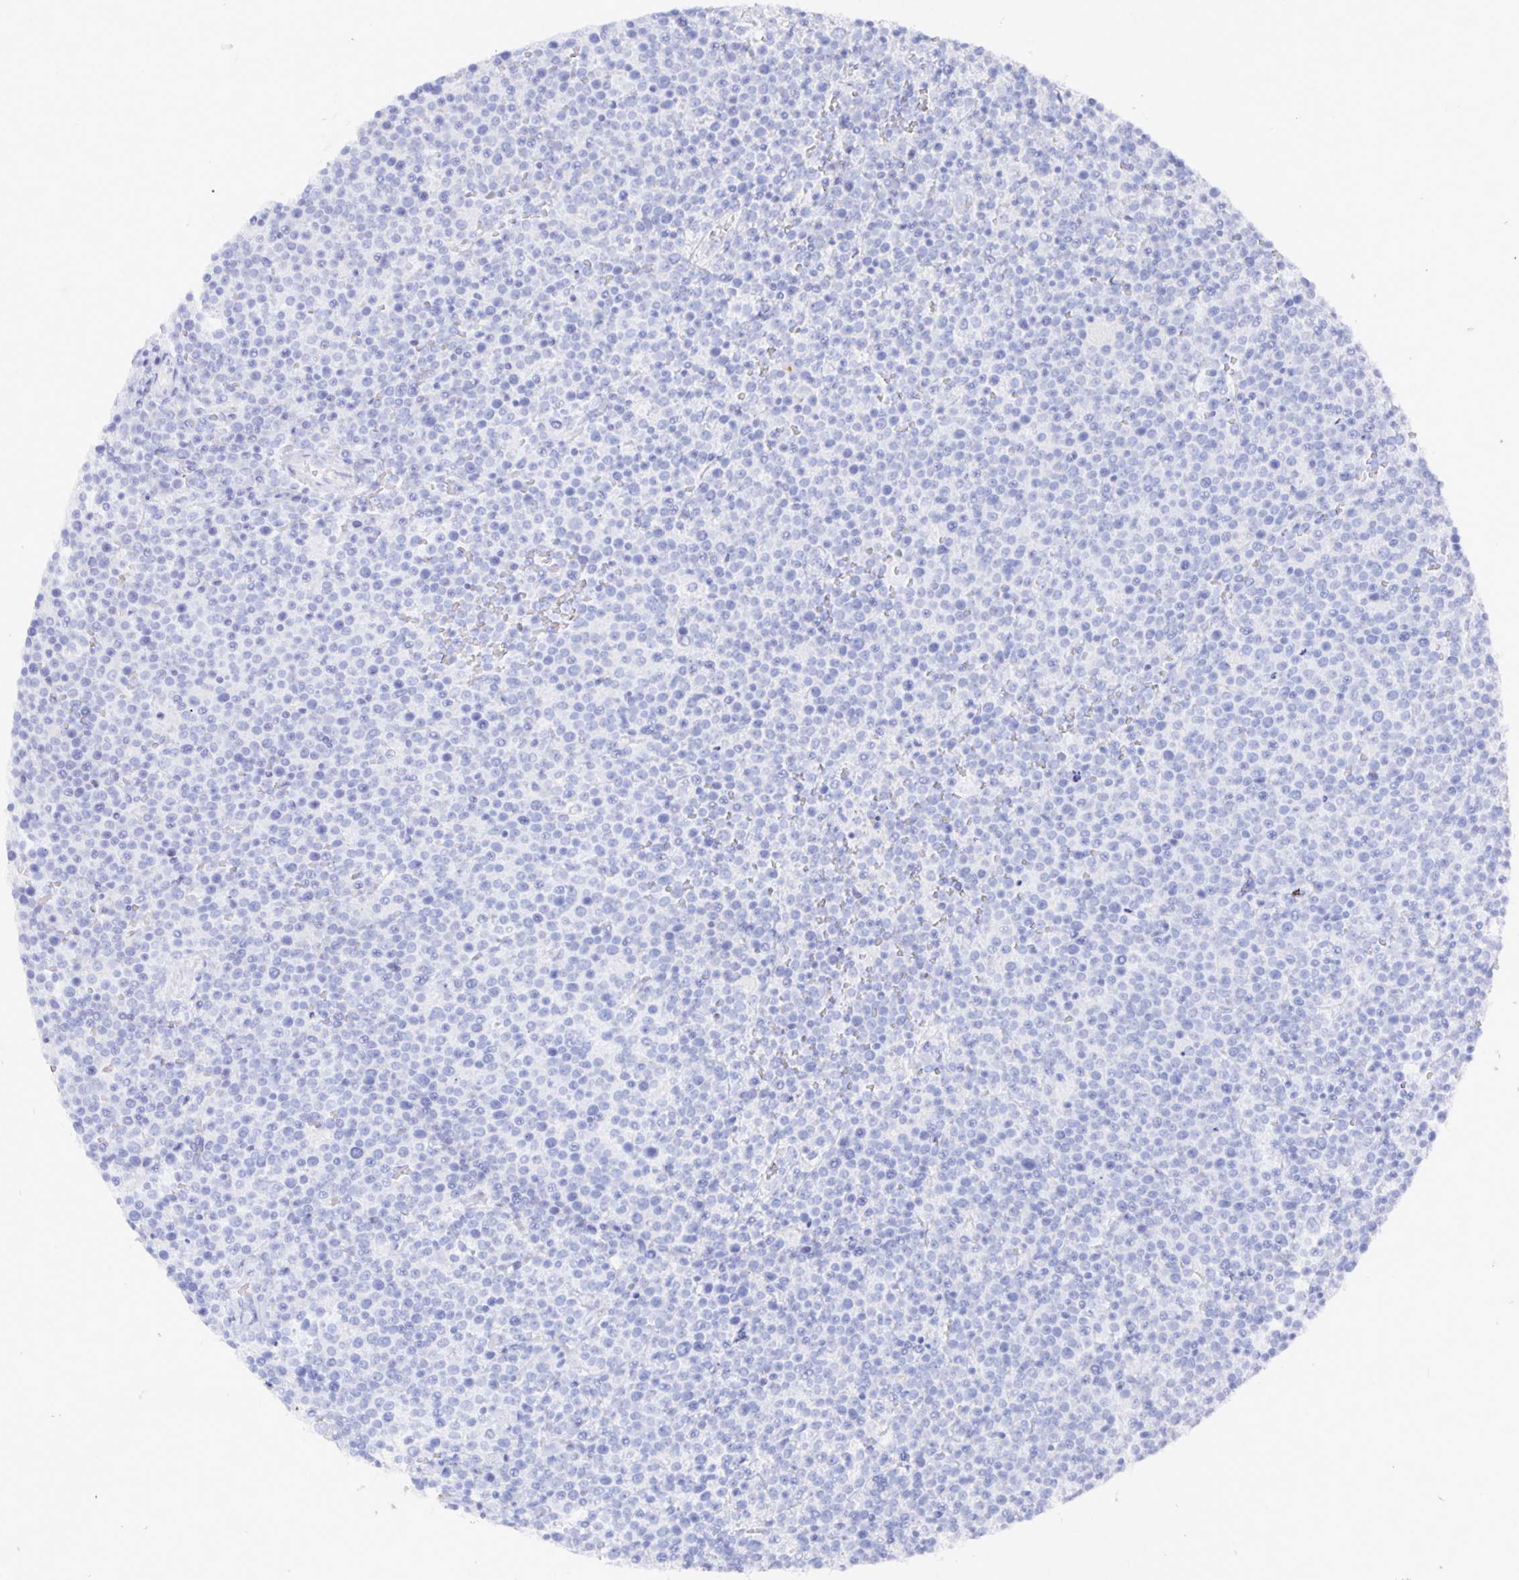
{"staining": {"intensity": "negative", "quantity": "none", "location": "none"}, "tissue": "lymphoma", "cell_type": "Tumor cells", "image_type": "cancer", "snomed": [{"axis": "morphology", "description": "Malignant lymphoma, non-Hodgkin's type, High grade"}, {"axis": "topography", "description": "Lymph node"}], "caption": "The photomicrograph demonstrates no significant staining in tumor cells of malignant lymphoma, non-Hodgkin's type (high-grade).", "gene": "PRDM7", "patient": {"sex": "male", "age": 61}}